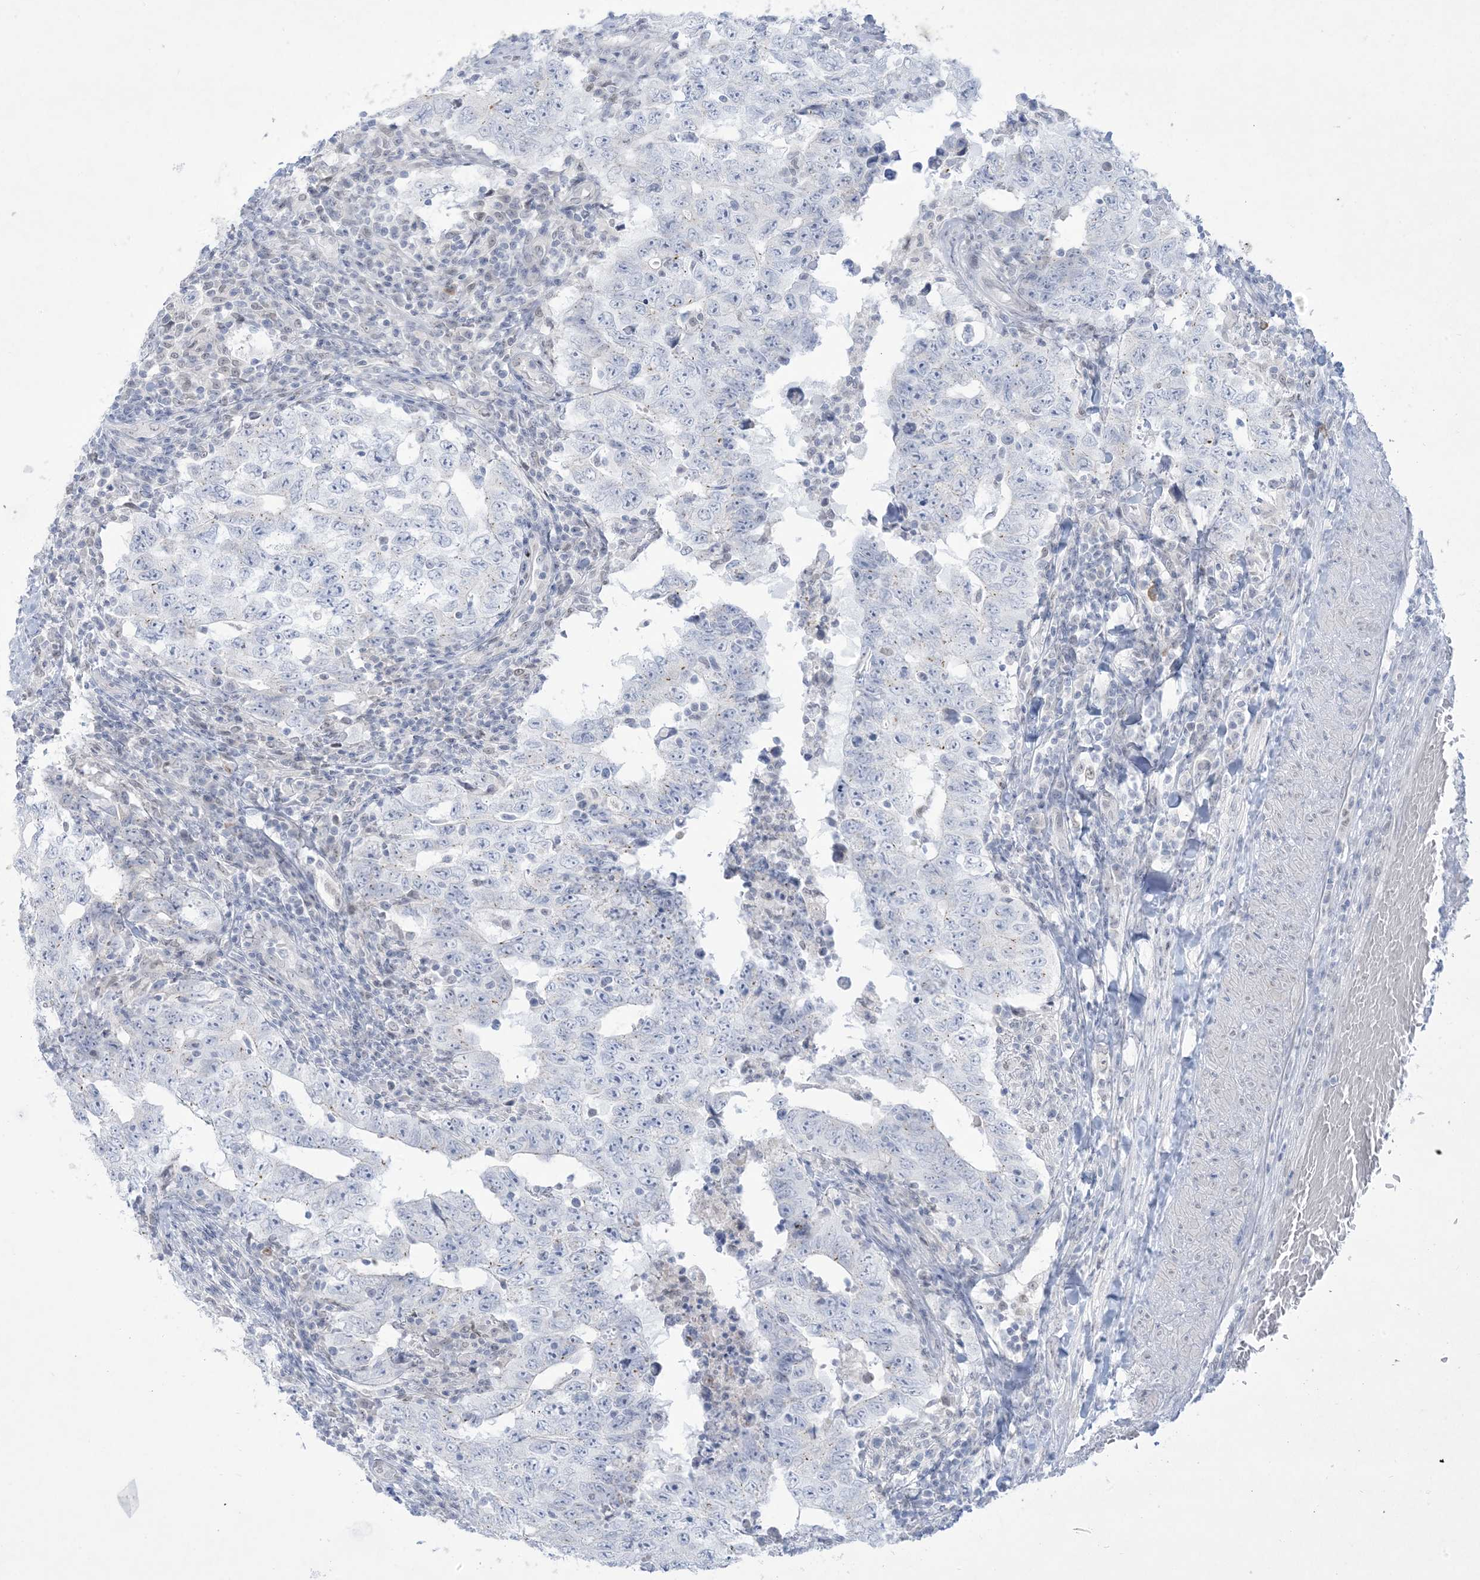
{"staining": {"intensity": "negative", "quantity": "none", "location": "none"}, "tissue": "testis cancer", "cell_type": "Tumor cells", "image_type": "cancer", "snomed": [{"axis": "morphology", "description": "Carcinoma, Embryonal, NOS"}, {"axis": "topography", "description": "Testis"}], "caption": "Immunohistochemical staining of testis cancer demonstrates no significant staining in tumor cells.", "gene": "HOMEZ", "patient": {"sex": "male", "age": 26}}